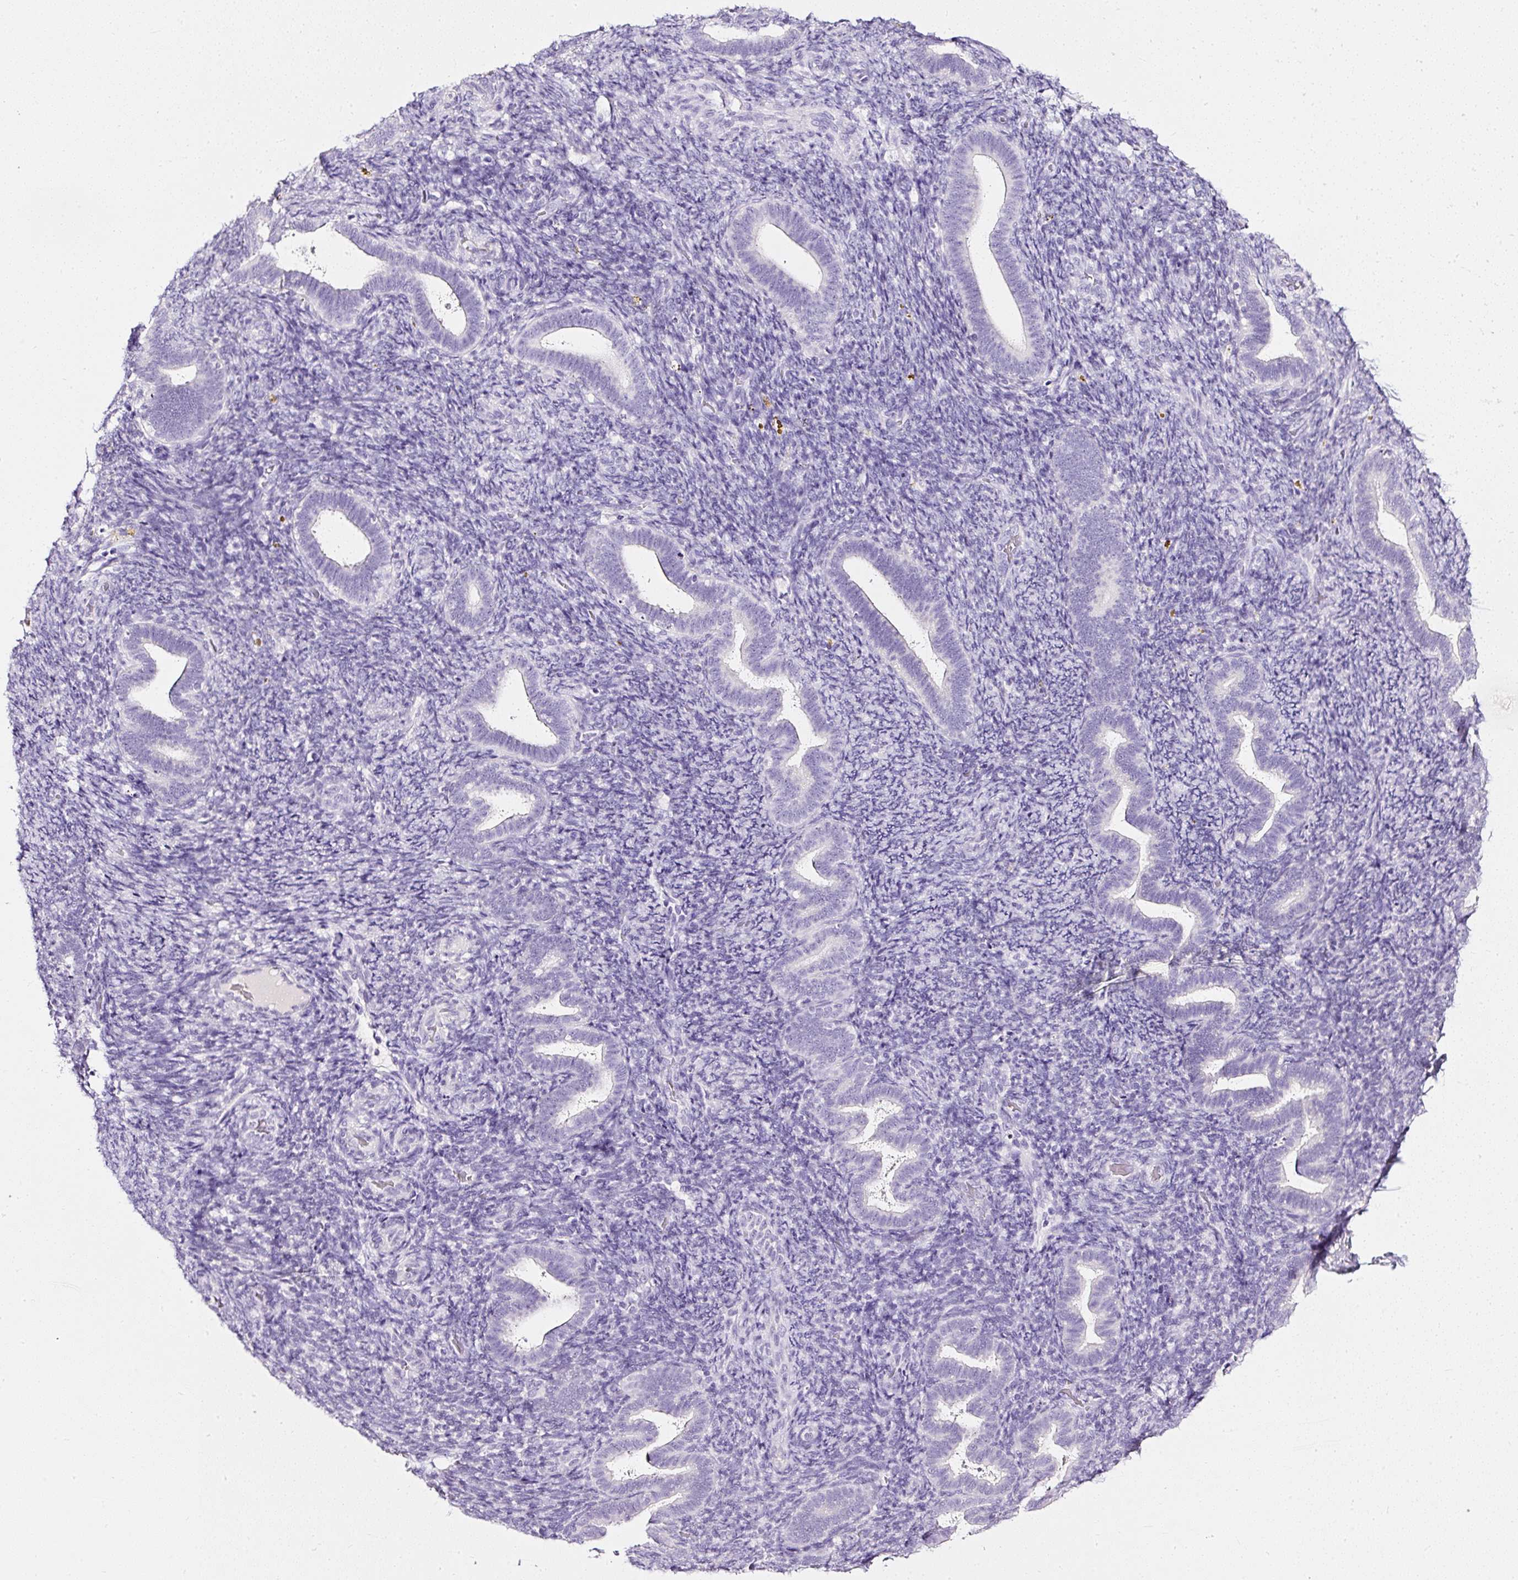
{"staining": {"intensity": "negative", "quantity": "none", "location": "none"}, "tissue": "endometrium", "cell_type": "Cells in endometrial stroma", "image_type": "normal", "snomed": [{"axis": "morphology", "description": "Normal tissue, NOS"}, {"axis": "topography", "description": "Endometrium"}], "caption": "The image shows no staining of cells in endometrial stroma in unremarkable endometrium.", "gene": "ATP2A1", "patient": {"sex": "female", "age": 34}}